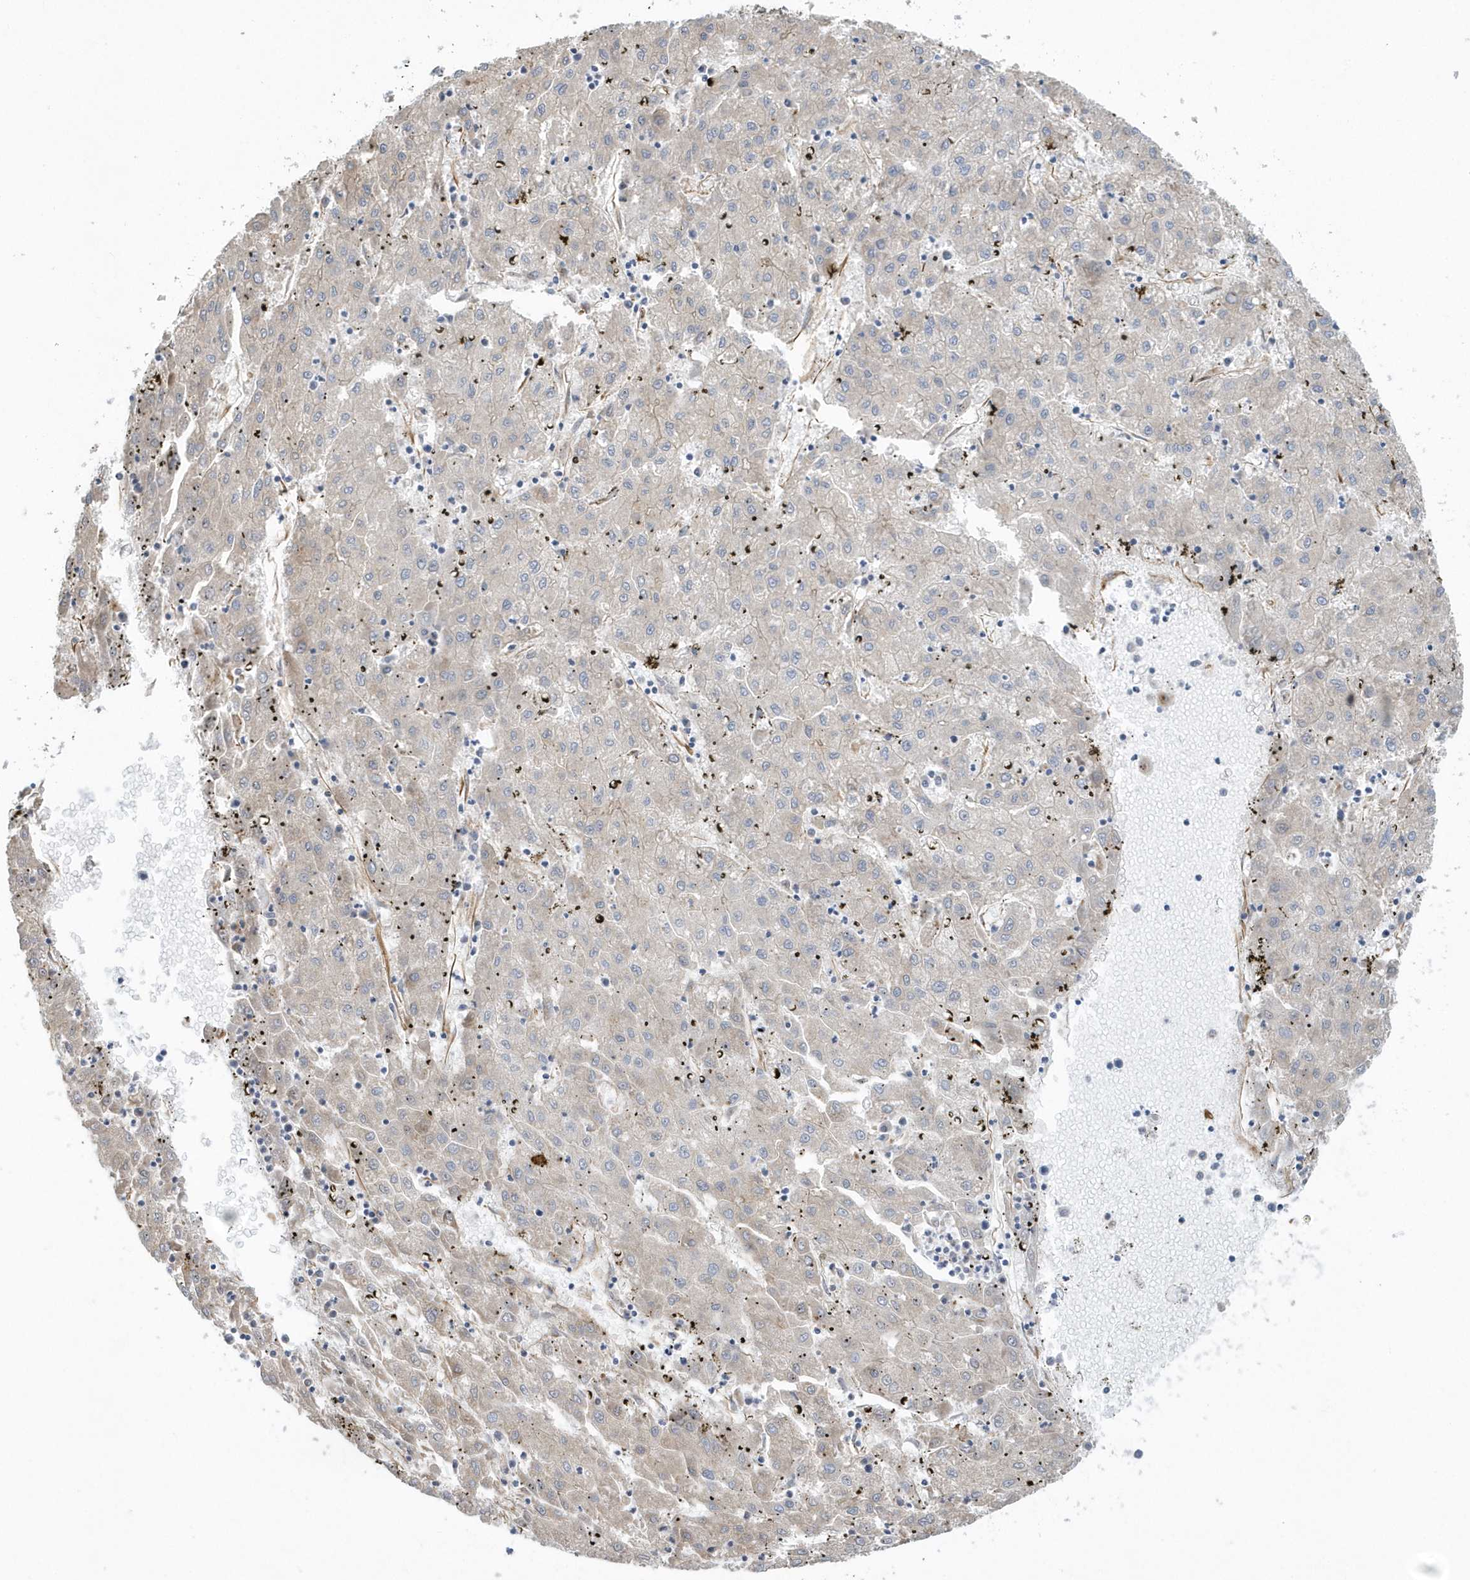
{"staining": {"intensity": "negative", "quantity": "none", "location": "none"}, "tissue": "liver cancer", "cell_type": "Tumor cells", "image_type": "cancer", "snomed": [{"axis": "morphology", "description": "Carcinoma, Hepatocellular, NOS"}, {"axis": "topography", "description": "Liver"}], "caption": "DAB immunohistochemical staining of liver cancer demonstrates no significant expression in tumor cells.", "gene": "RAB17", "patient": {"sex": "male", "age": 72}}